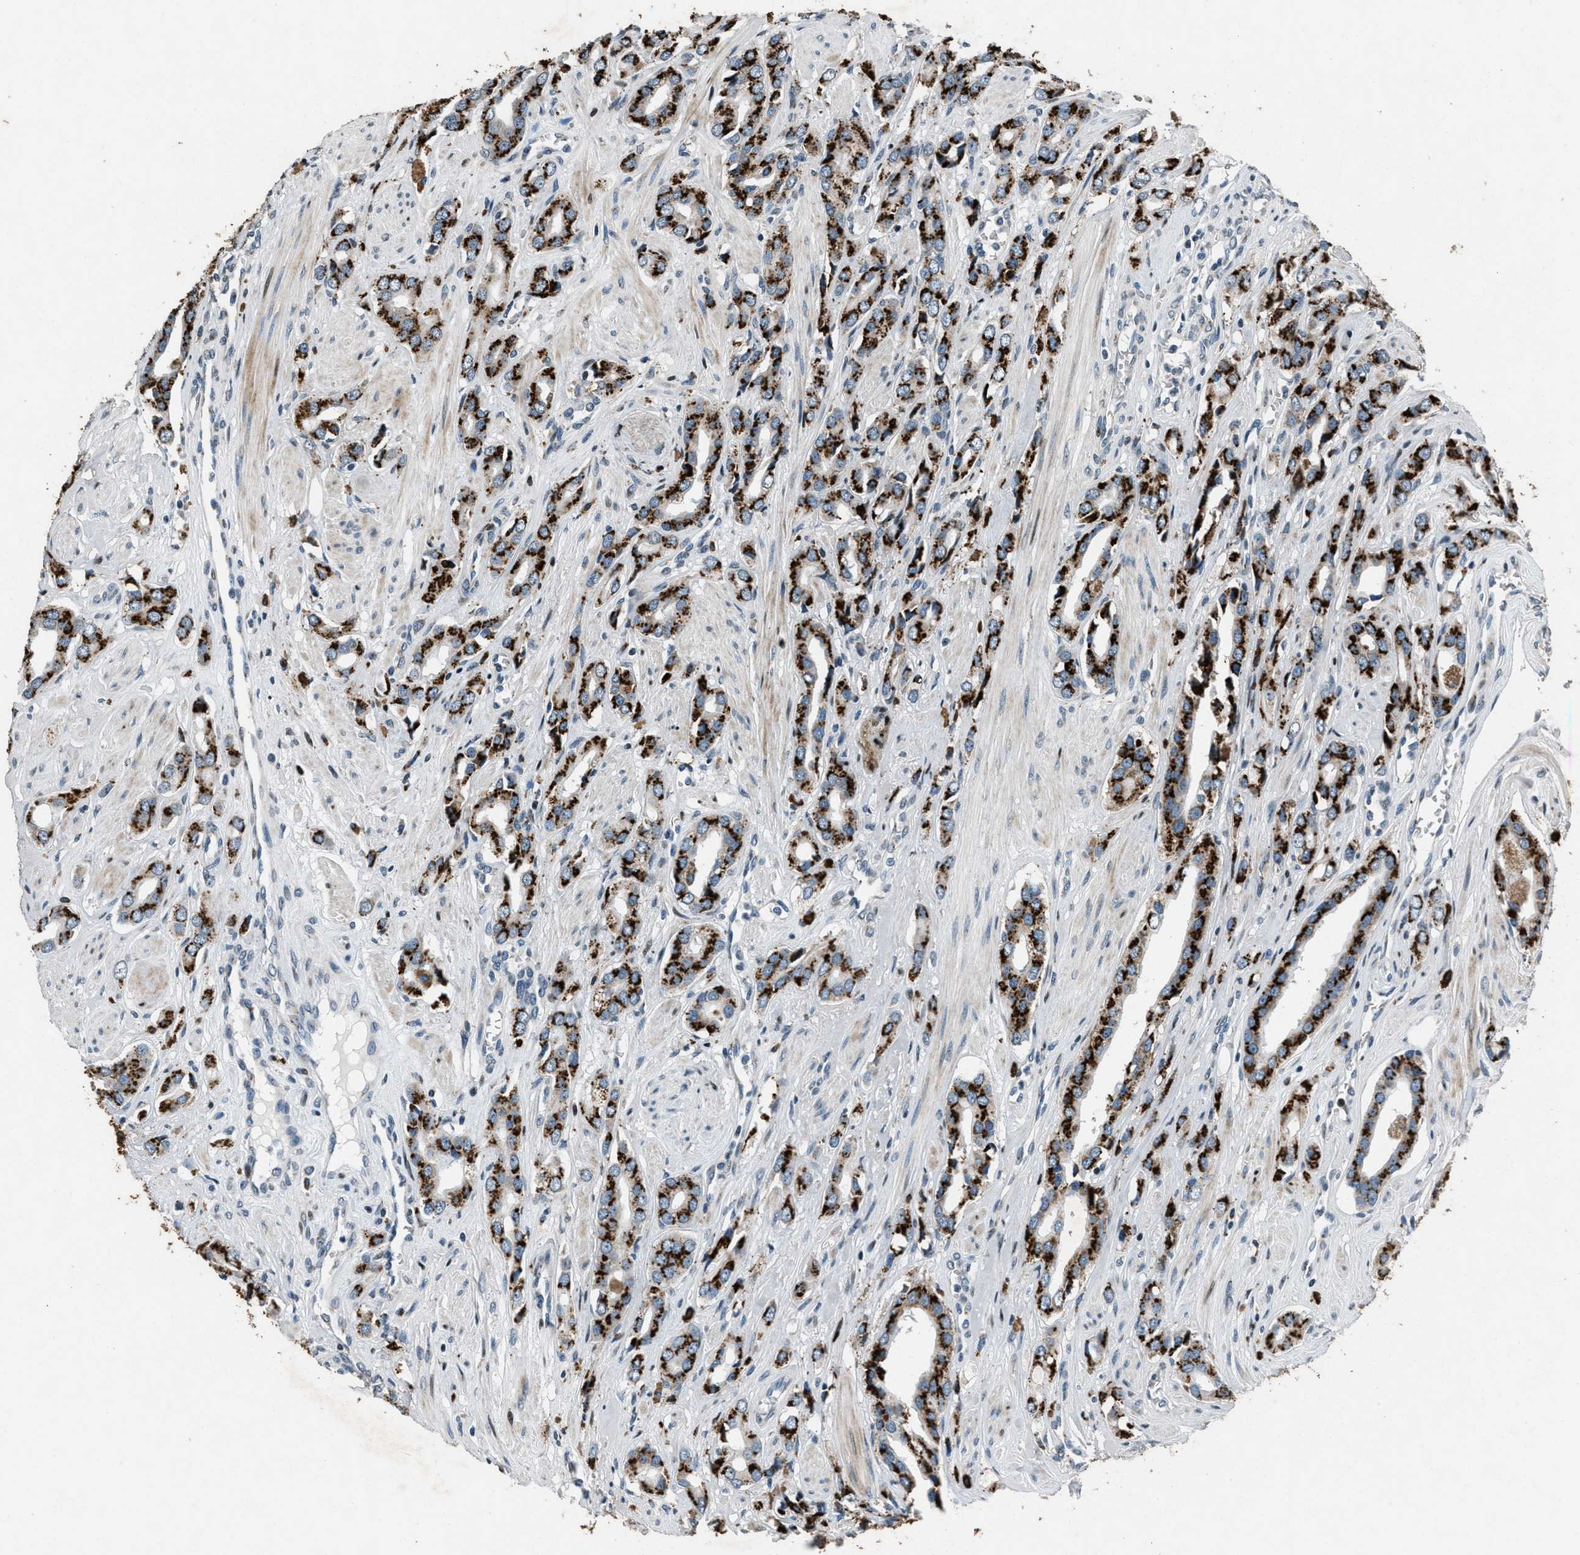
{"staining": {"intensity": "strong", "quantity": ">75%", "location": "cytoplasmic/membranous"}, "tissue": "prostate cancer", "cell_type": "Tumor cells", "image_type": "cancer", "snomed": [{"axis": "morphology", "description": "Adenocarcinoma, High grade"}, {"axis": "topography", "description": "Prostate"}], "caption": "Strong cytoplasmic/membranous staining for a protein is seen in about >75% of tumor cells of prostate high-grade adenocarcinoma using immunohistochemistry.", "gene": "GPC6", "patient": {"sex": "male", "age": 52}}